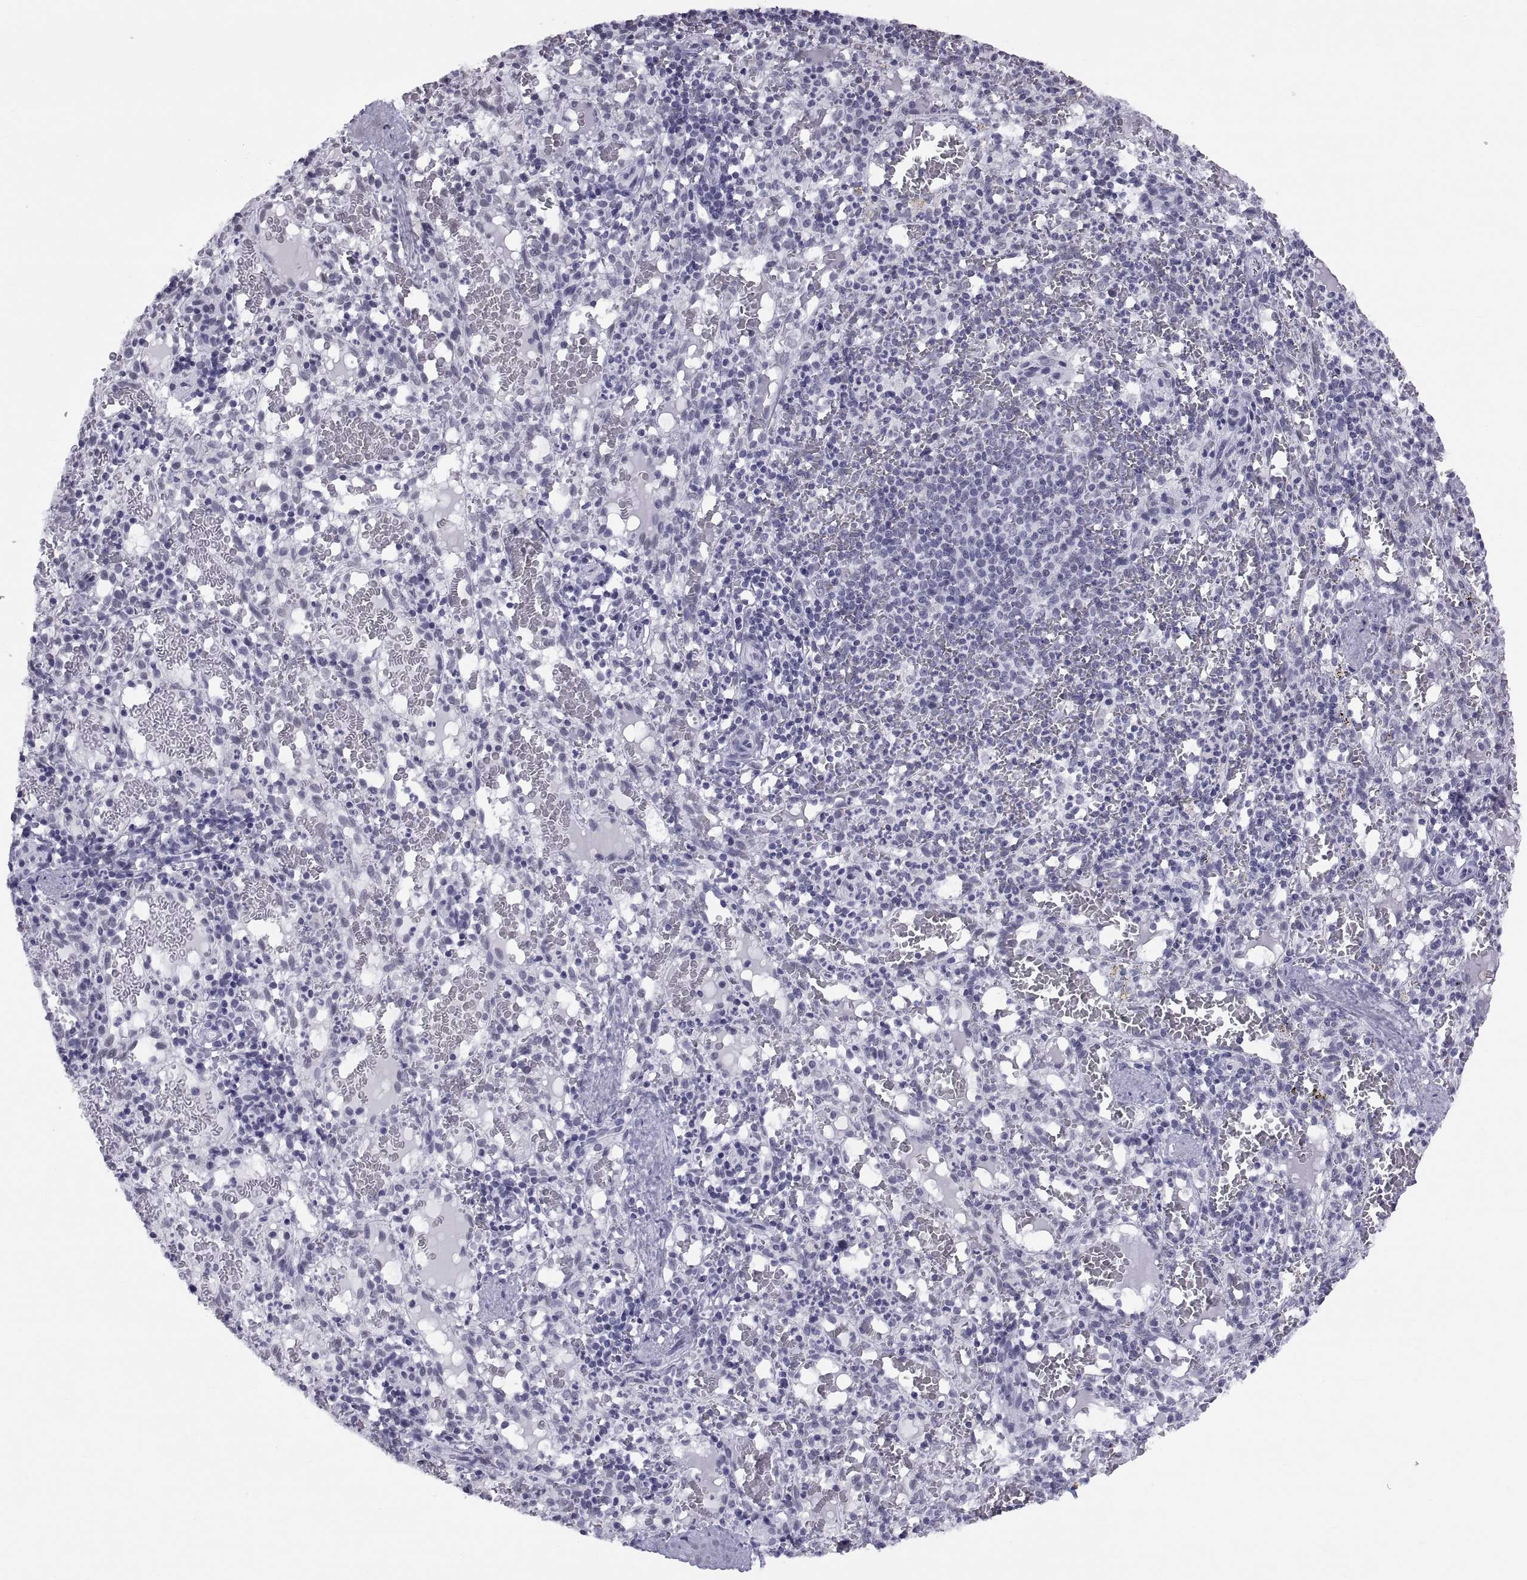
{"staining": {"intensity": "negative", "quantity": "none", "location": "none"}, "tissue": "spleen", "cell_type": "Cells in red pulp", "image_type": "normal", "snomed": [{"axis": "morphology", "description": "Normal tissue, NOS"}, {"axis": "topography", "description": "Spleen"}], "caption": "There is no significant expression in cells in red pulp of spleen.", "gene": "NEUROD6", "patient": {"sex": "male", "age": 11}}